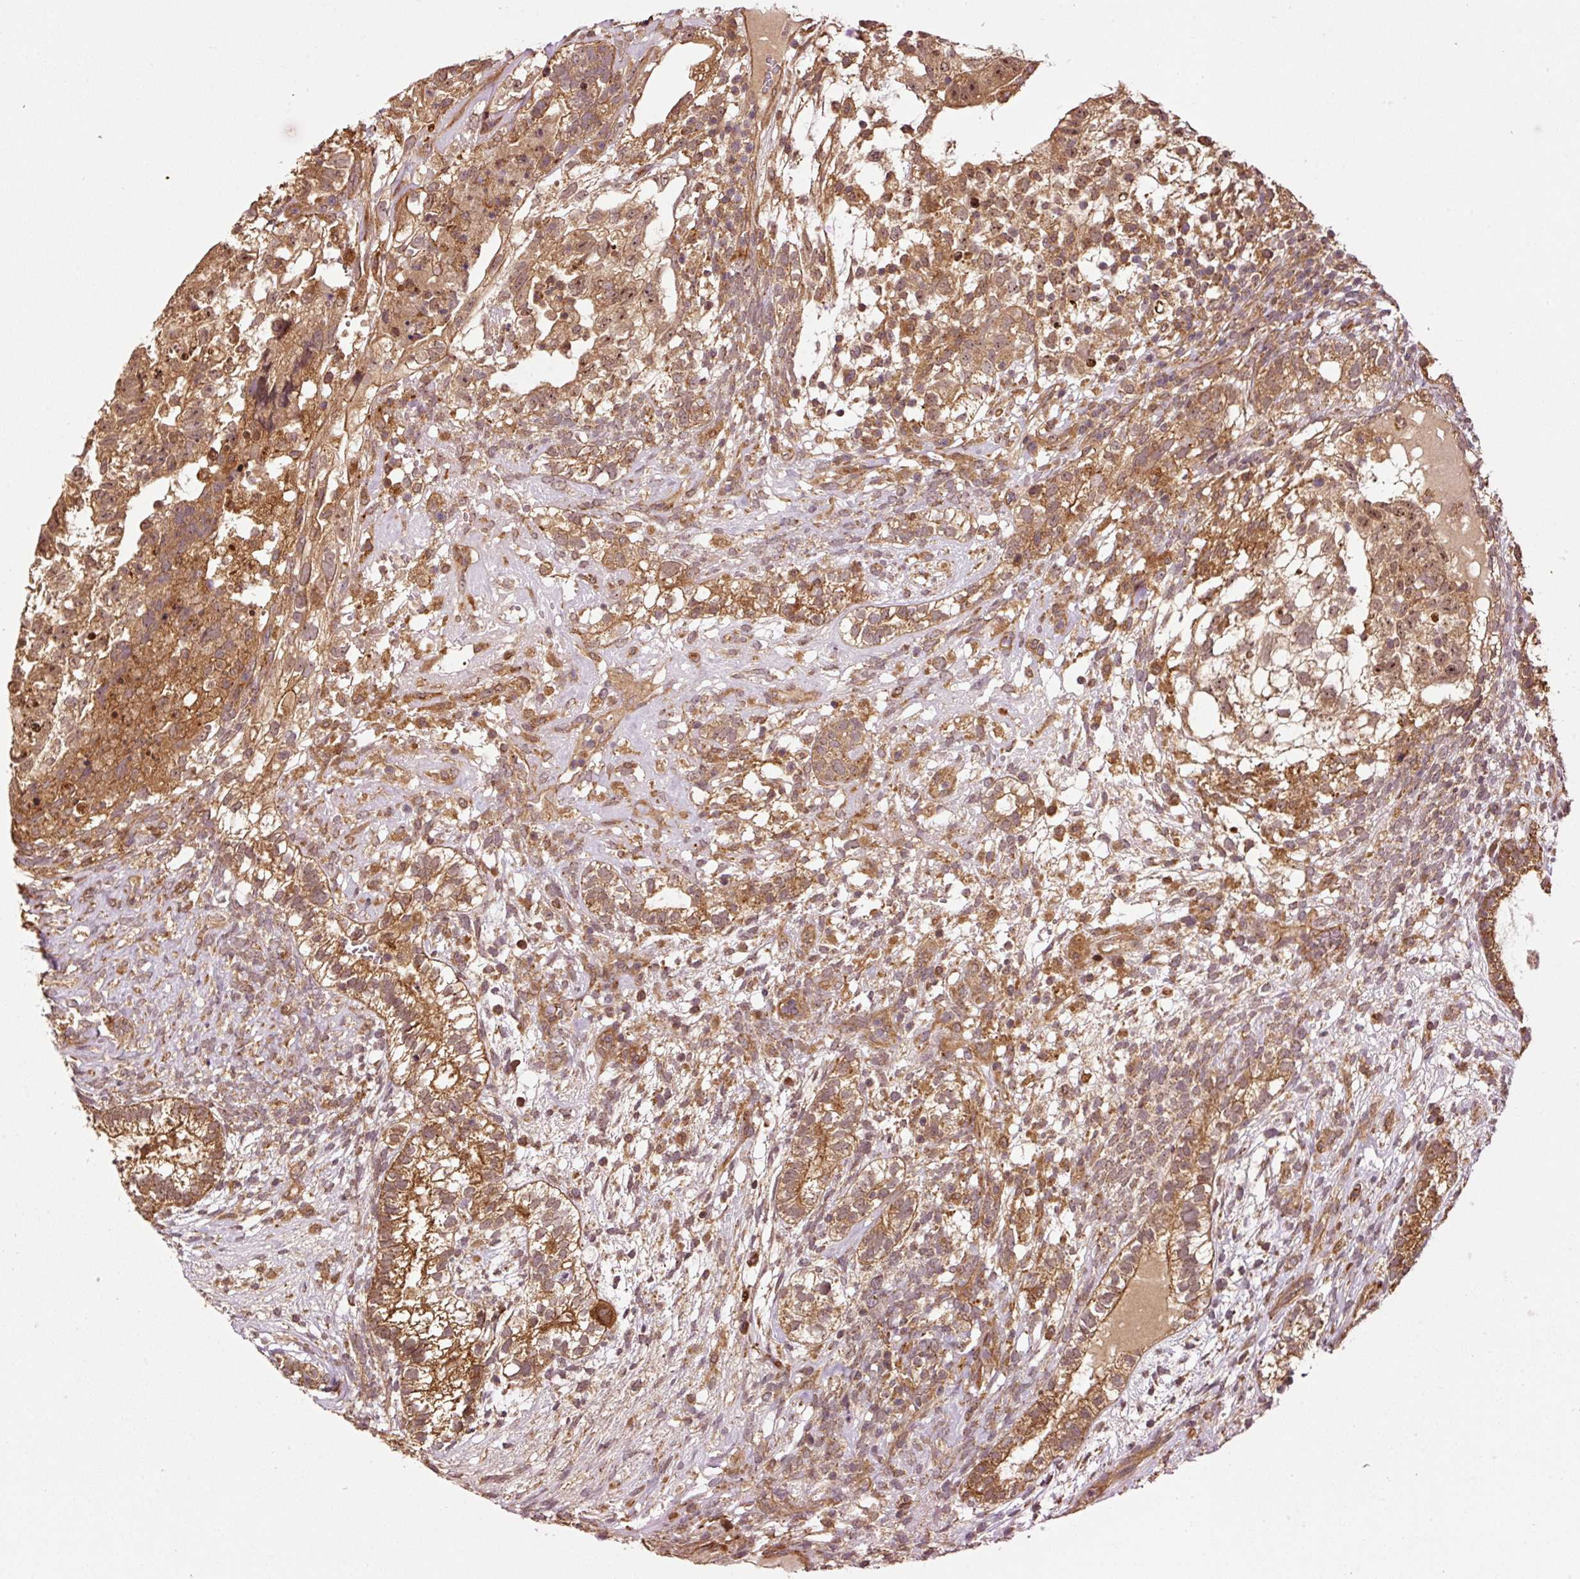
{"staining": {"intensity": "moderate", "quantity": ">75%", "location": "cytoplasmic/membranous"}, "tissue": "testis cancer", "cell_type": "Tumor cells", "image_type": "cancer", "snomed": [{"axis": "morphology", "description": "Seminoma, NOS"}, {"axis": "morphology", "description": "Carcinoma, Embryonal, NOS"}, {"axis": "topography", "description": "Testis"}], "caption": "The immunohistochemical stain shows moderate cytoplasmic/membranous expression in tumor cells of testis cancer (embryonal carcinoma) tissue.", "gene": "OXER1", "patient": {"sex": "male", "age": 41}}